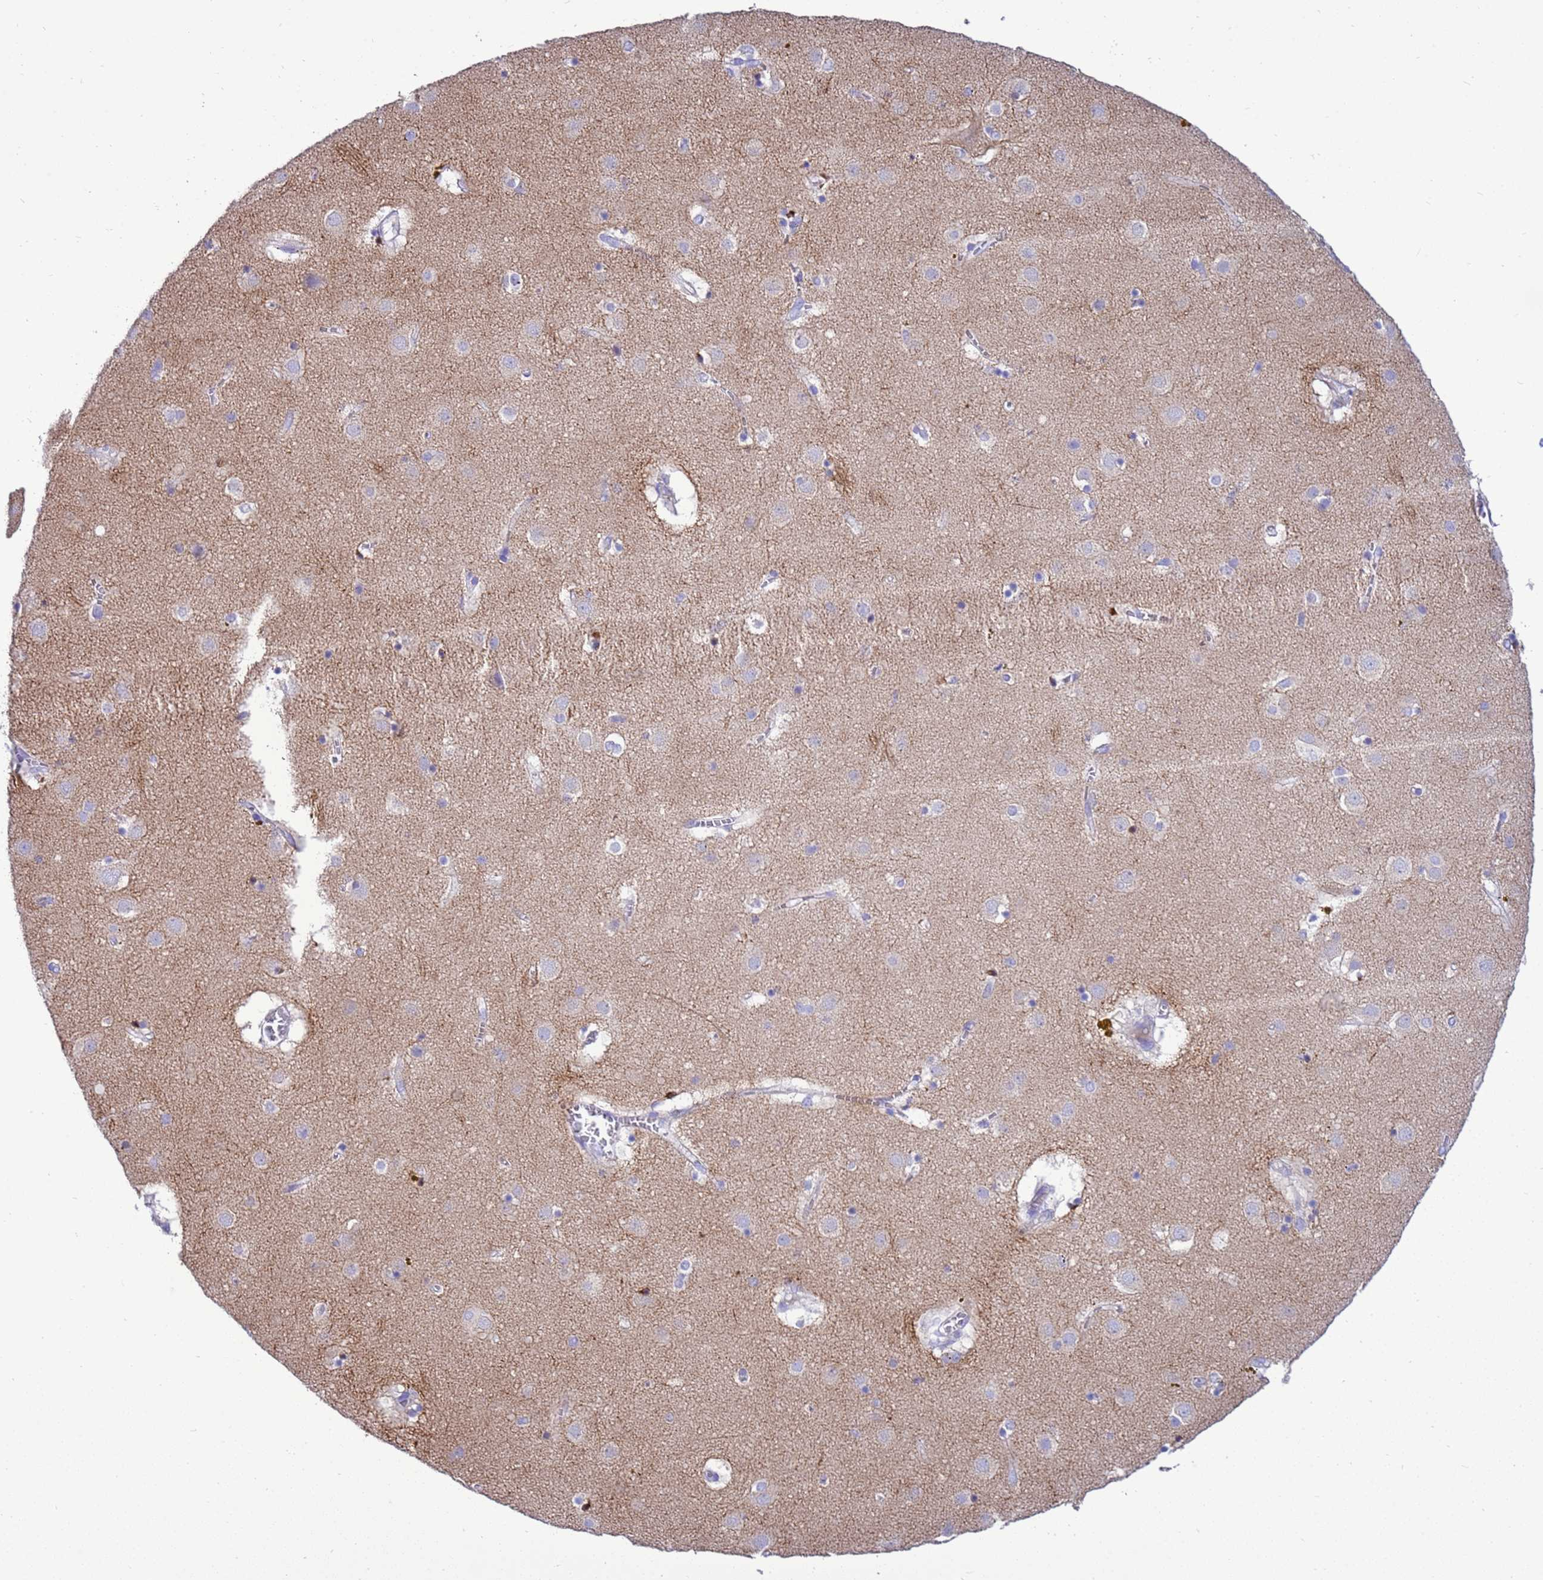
{"staining": {"intensity": "negative", "quantity": "none", "location": "none"}, "tissue": "caudate", "cell_type": "Glial cells", "image_type": "normal", "snomed": [{"axis": "morphology", "description": "Normal tissue, NOS"}, {"axis": "topography", "description": "Lateral ventricle wall"}], "caption": "Immunohistochemical staining of normal human caudate reveals no significant expression in glial cells.", "gene": "KICS2", "patient": {"sex": "male", "age": 70}}